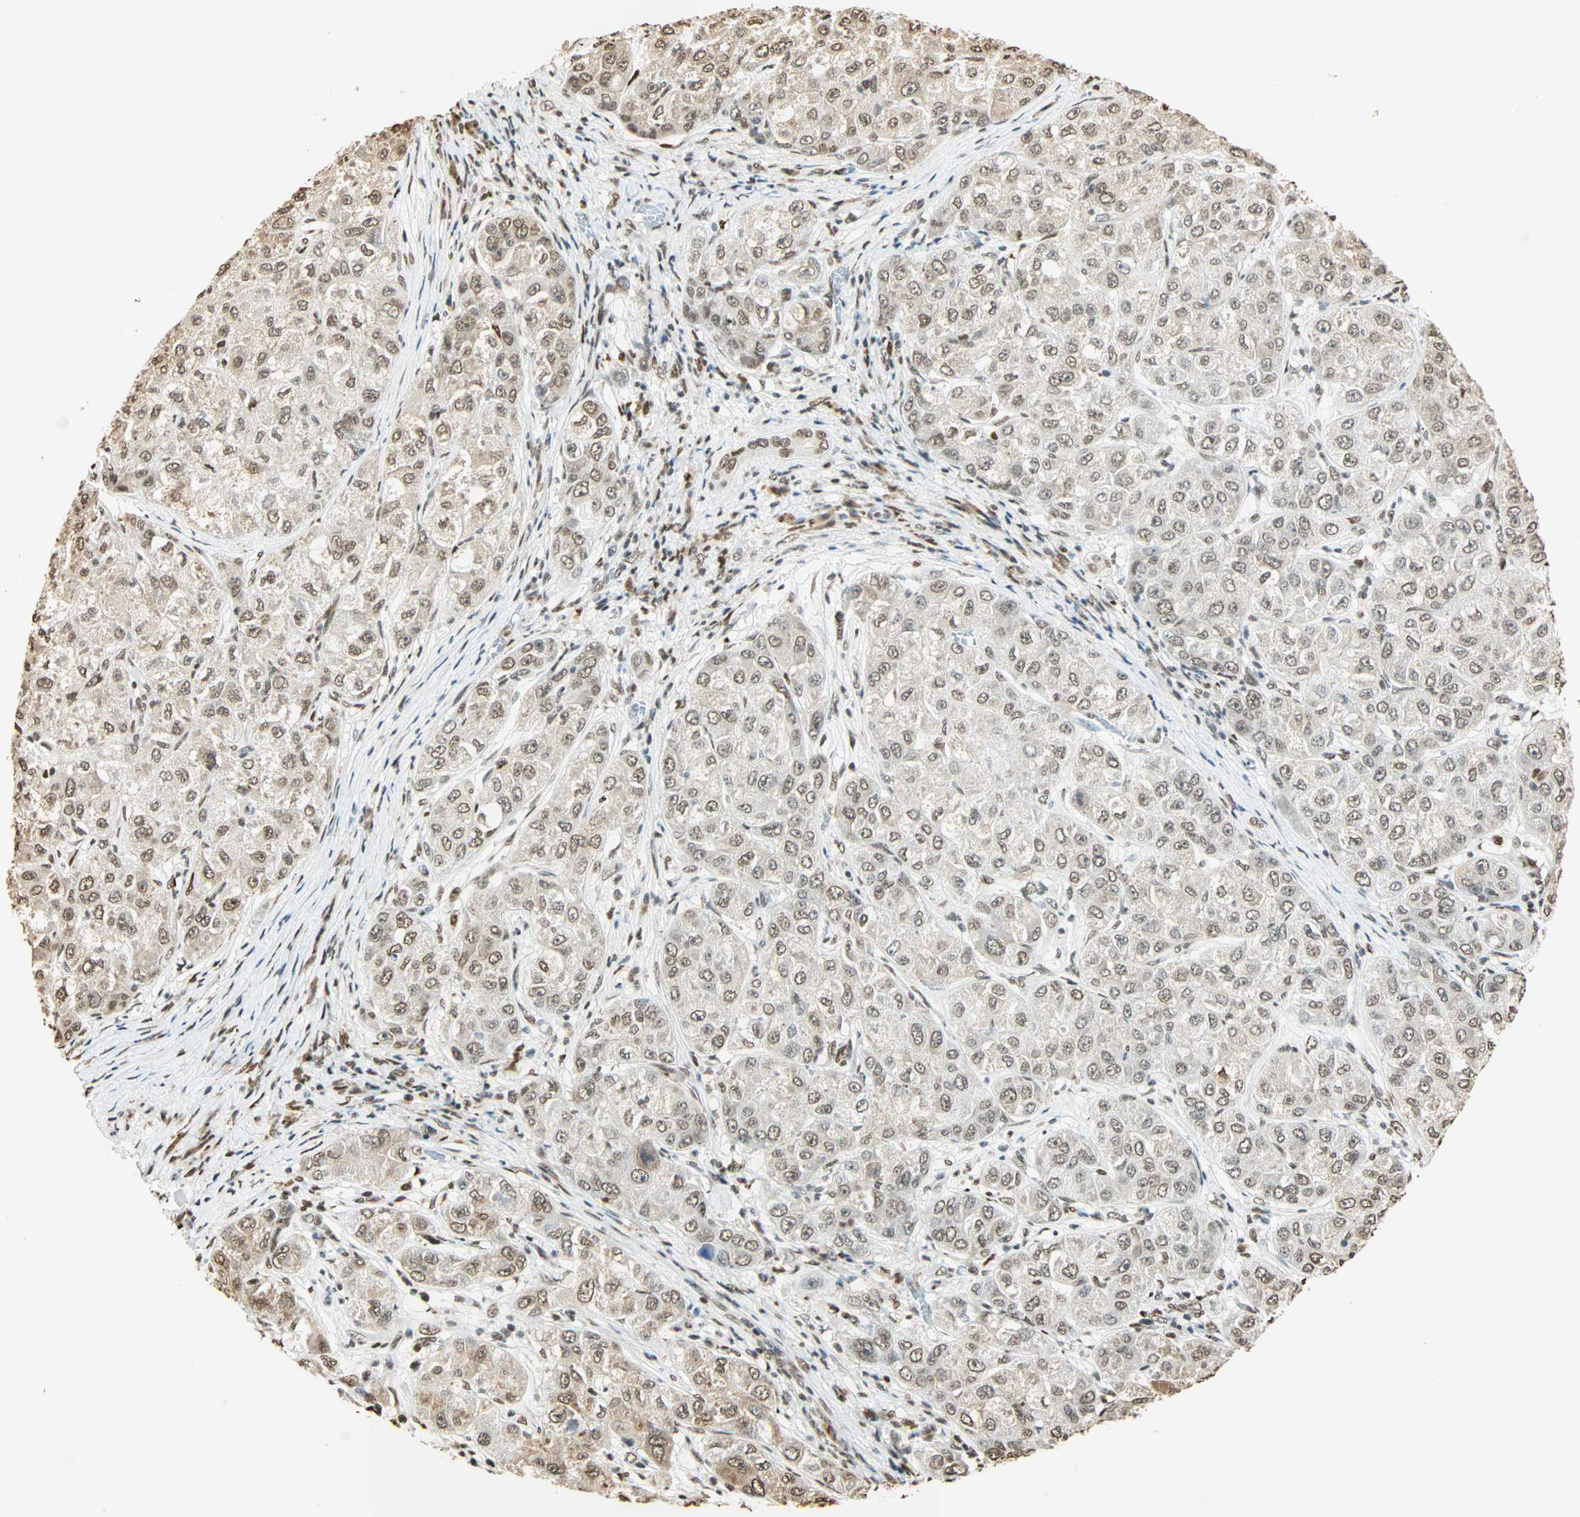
{"staining": {"intensity": "weak", "quantity": "25%-75%", "location": "cytoplasmic/membranous,nuclear"}, "tissue": "liver cancer", "cell_type": "Tumor cells", "image_type": "cancer", "snomed": [{"axis": "morphology", "description": "Carcinoma, Hepatocellular, NOS"}, {"axis": "topography", "description": "Liver"}], "caption": "This photomicrograph displays liver cancer (hepatocellular carcinoma) stained with immunohistochemistry (IHC) to label a protein in brown. The cytoplasmic/membranous and nuclear of tumor cells show weak positivity for the protein. Nuclei are counter-stained blue.", "gene": "FANCG", "patient": {"sex": "male", "age": 80}}